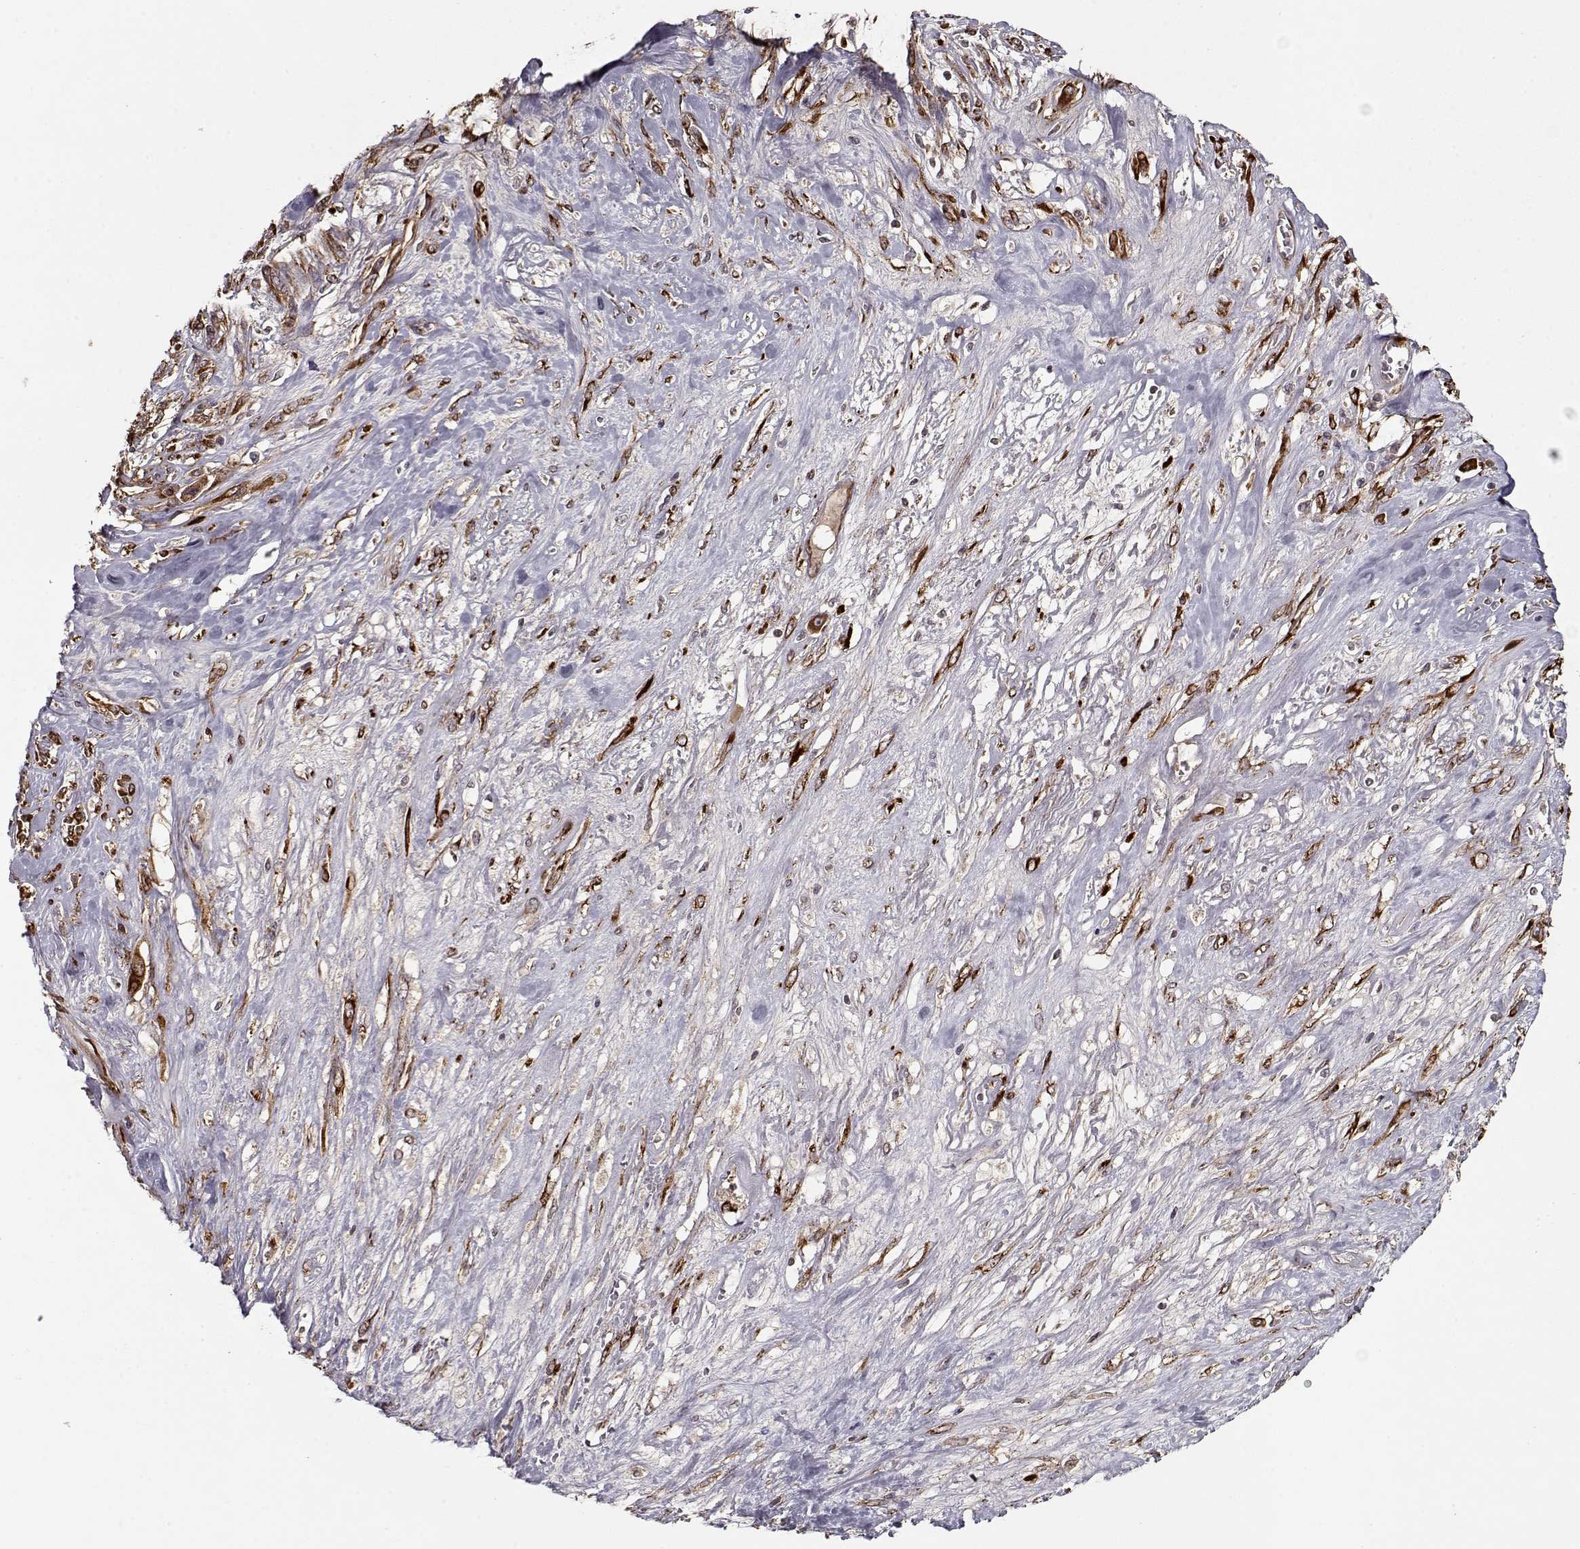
{"staining": {"intensity": "moderate", "quantity": ">75%", "location": "cytoplasmic/membranous"}, "tissue": "melanoma", "cell_type": "Tumor cells", "image_type": "cancer", "snomed": [{"axis": "morphology", "description": "Malignant melanoma, NOS"}, {"axis": "topography", "description": "Skin"}], "caption": "Melanoma stained with DAB IHC exhibits medium levels of moderate cytoplasmic/membranous expression in approximately >75% of tumor cells. Nuclei are stained in blue.", "gene": "IMMP1L", "patient": {"sex": "female", "age": 91}}